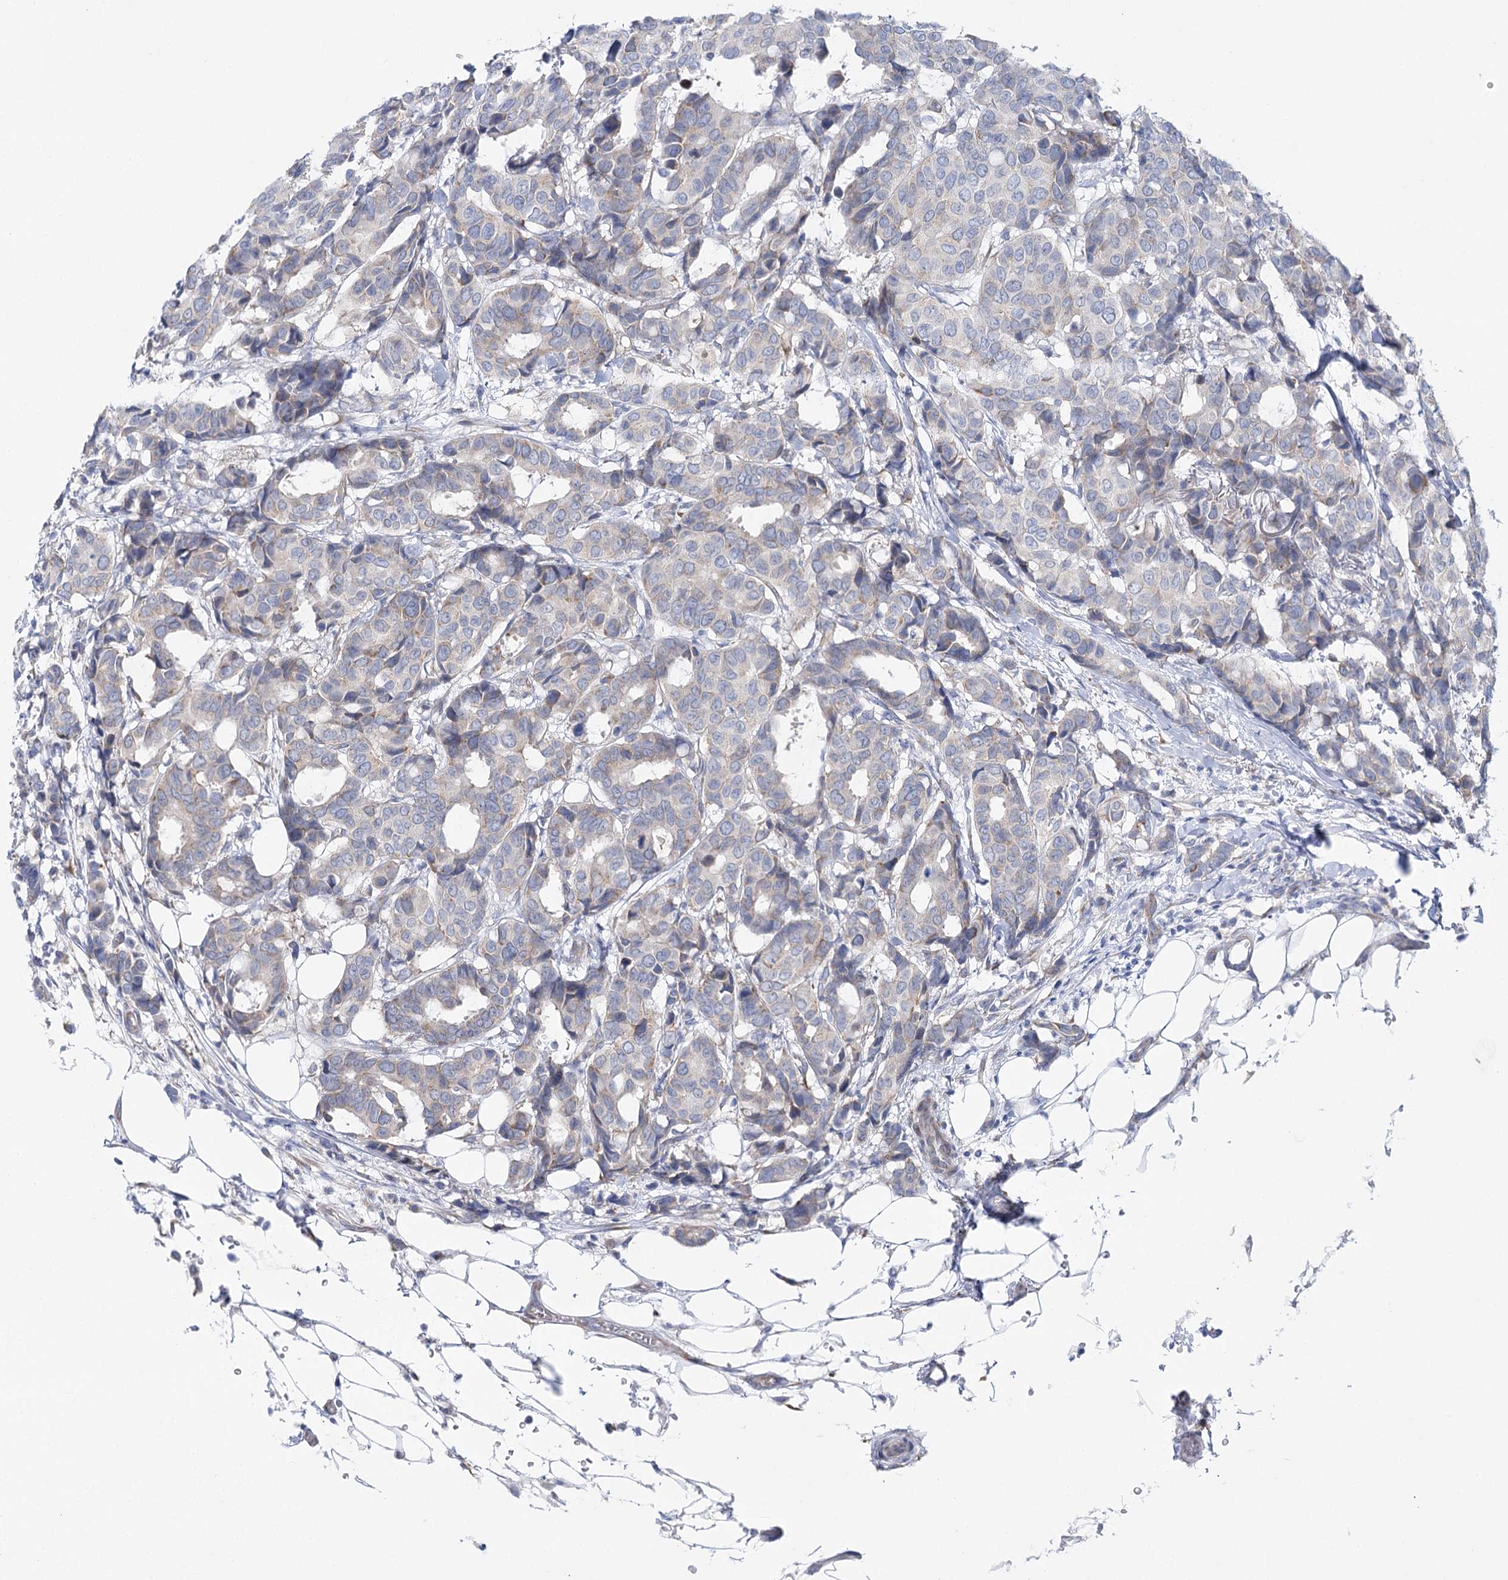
{"staining": {"intensity": "negative", "quantity": "none", "location": "none"}, "tissue": "breast cancer", "cell_type": "Tumor cells", "image_type": "cancer", "snomed": [{"axis": "morphology", "description": "Duct carcinoma"}, {"axis": "topography", "description": "Breast"}], "caption": "This is an immunohistochemistry (IHC) micrograph of human breast cancer. There is no staining in tumor cells.", "gene": "CSN3", "patient": {"sex": "female", "age": 87}}